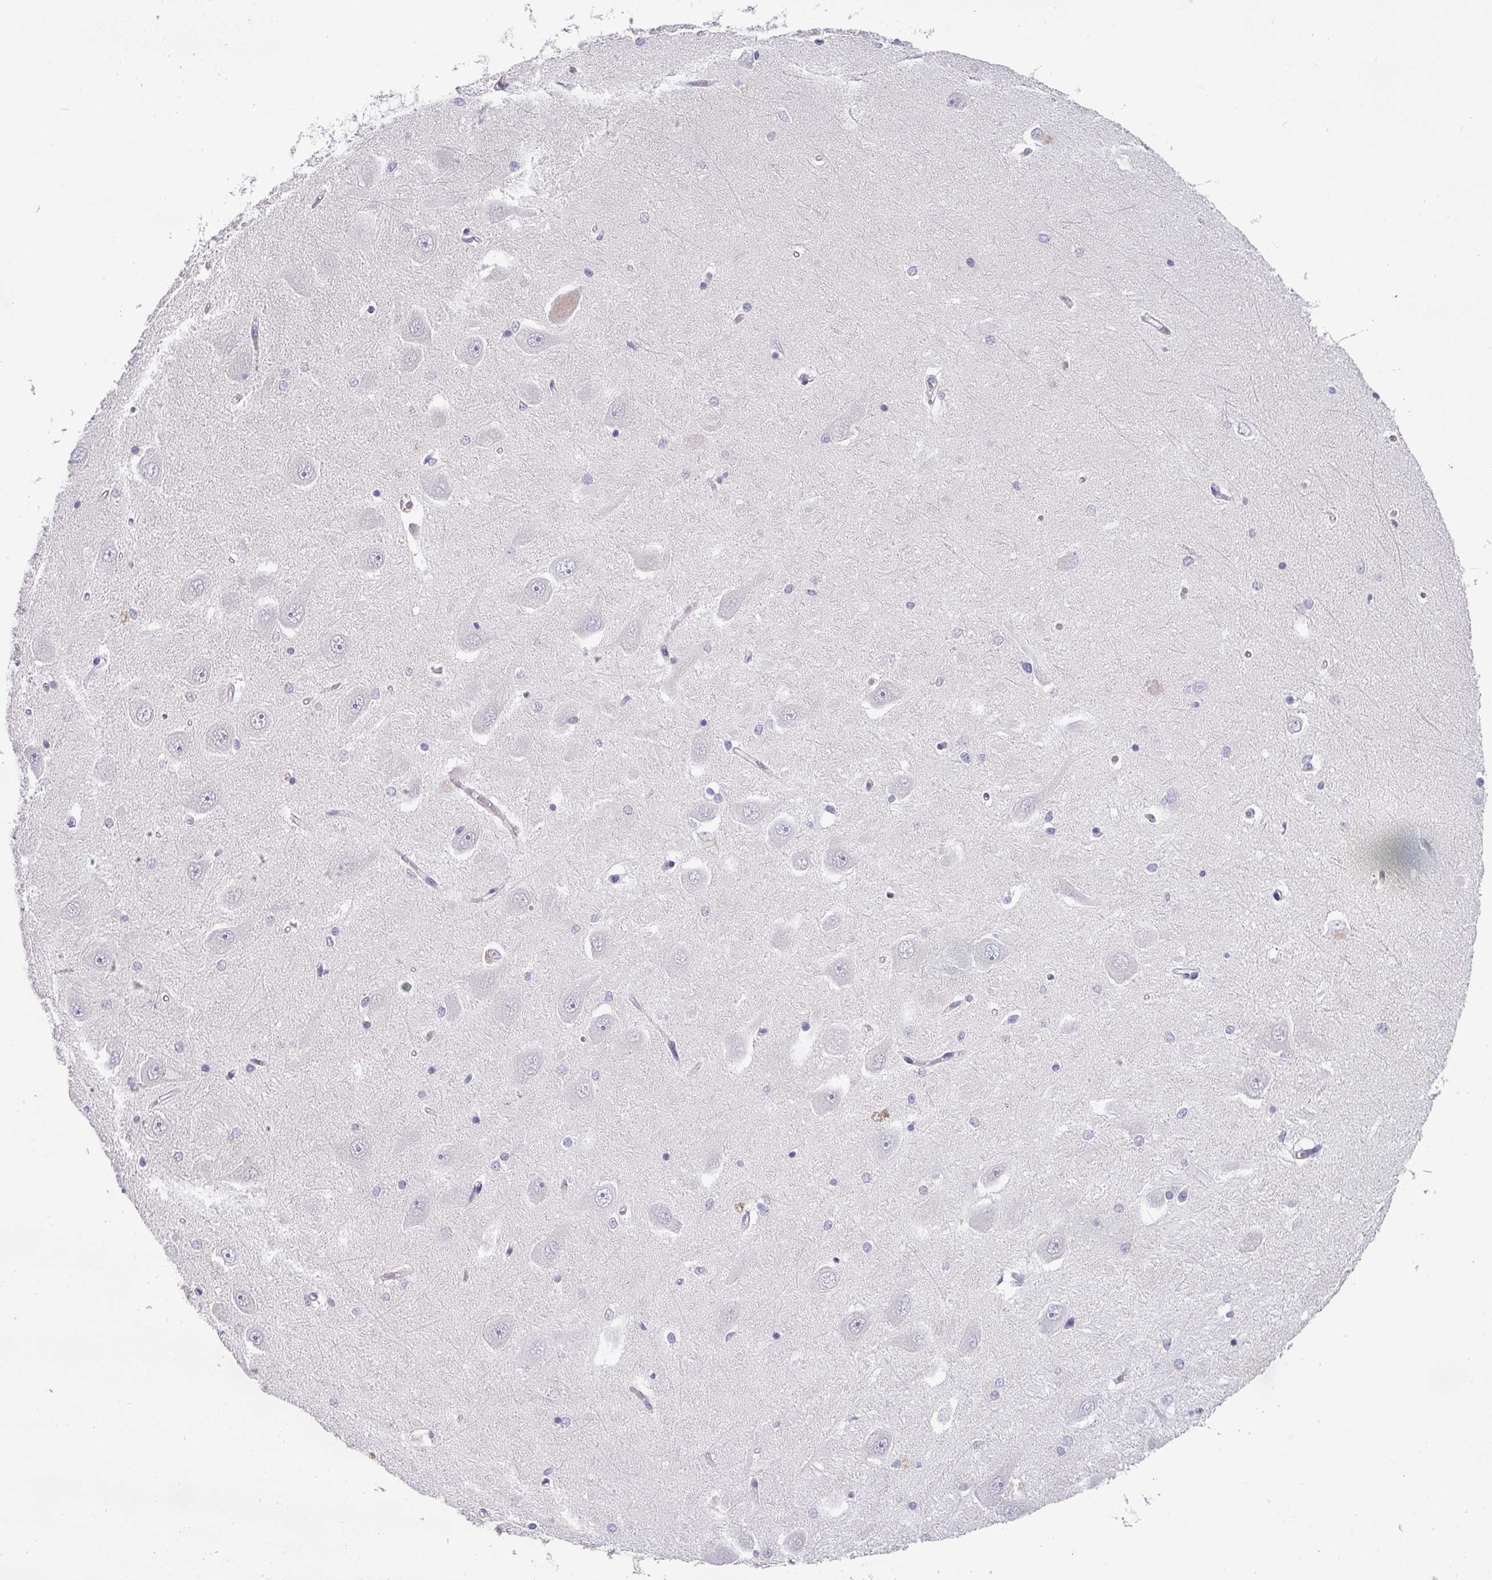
{"staining": {"intensity": "negative", "quantity": "none", "location": "none"}, "tissue": "hippocampus", "cell_type": "Glial cells", "image_type": "normal", "snomed": [{"axis": "morphology", "description": "Normal tissue, NOS"}, {"axis": "topography", "description": "Hippocampus"}], "caption": "IHC of benign human hippocampus shows no staining in glial cells.", "gene": "BTLA", "patient": {"sex": "male", "age": 45}}